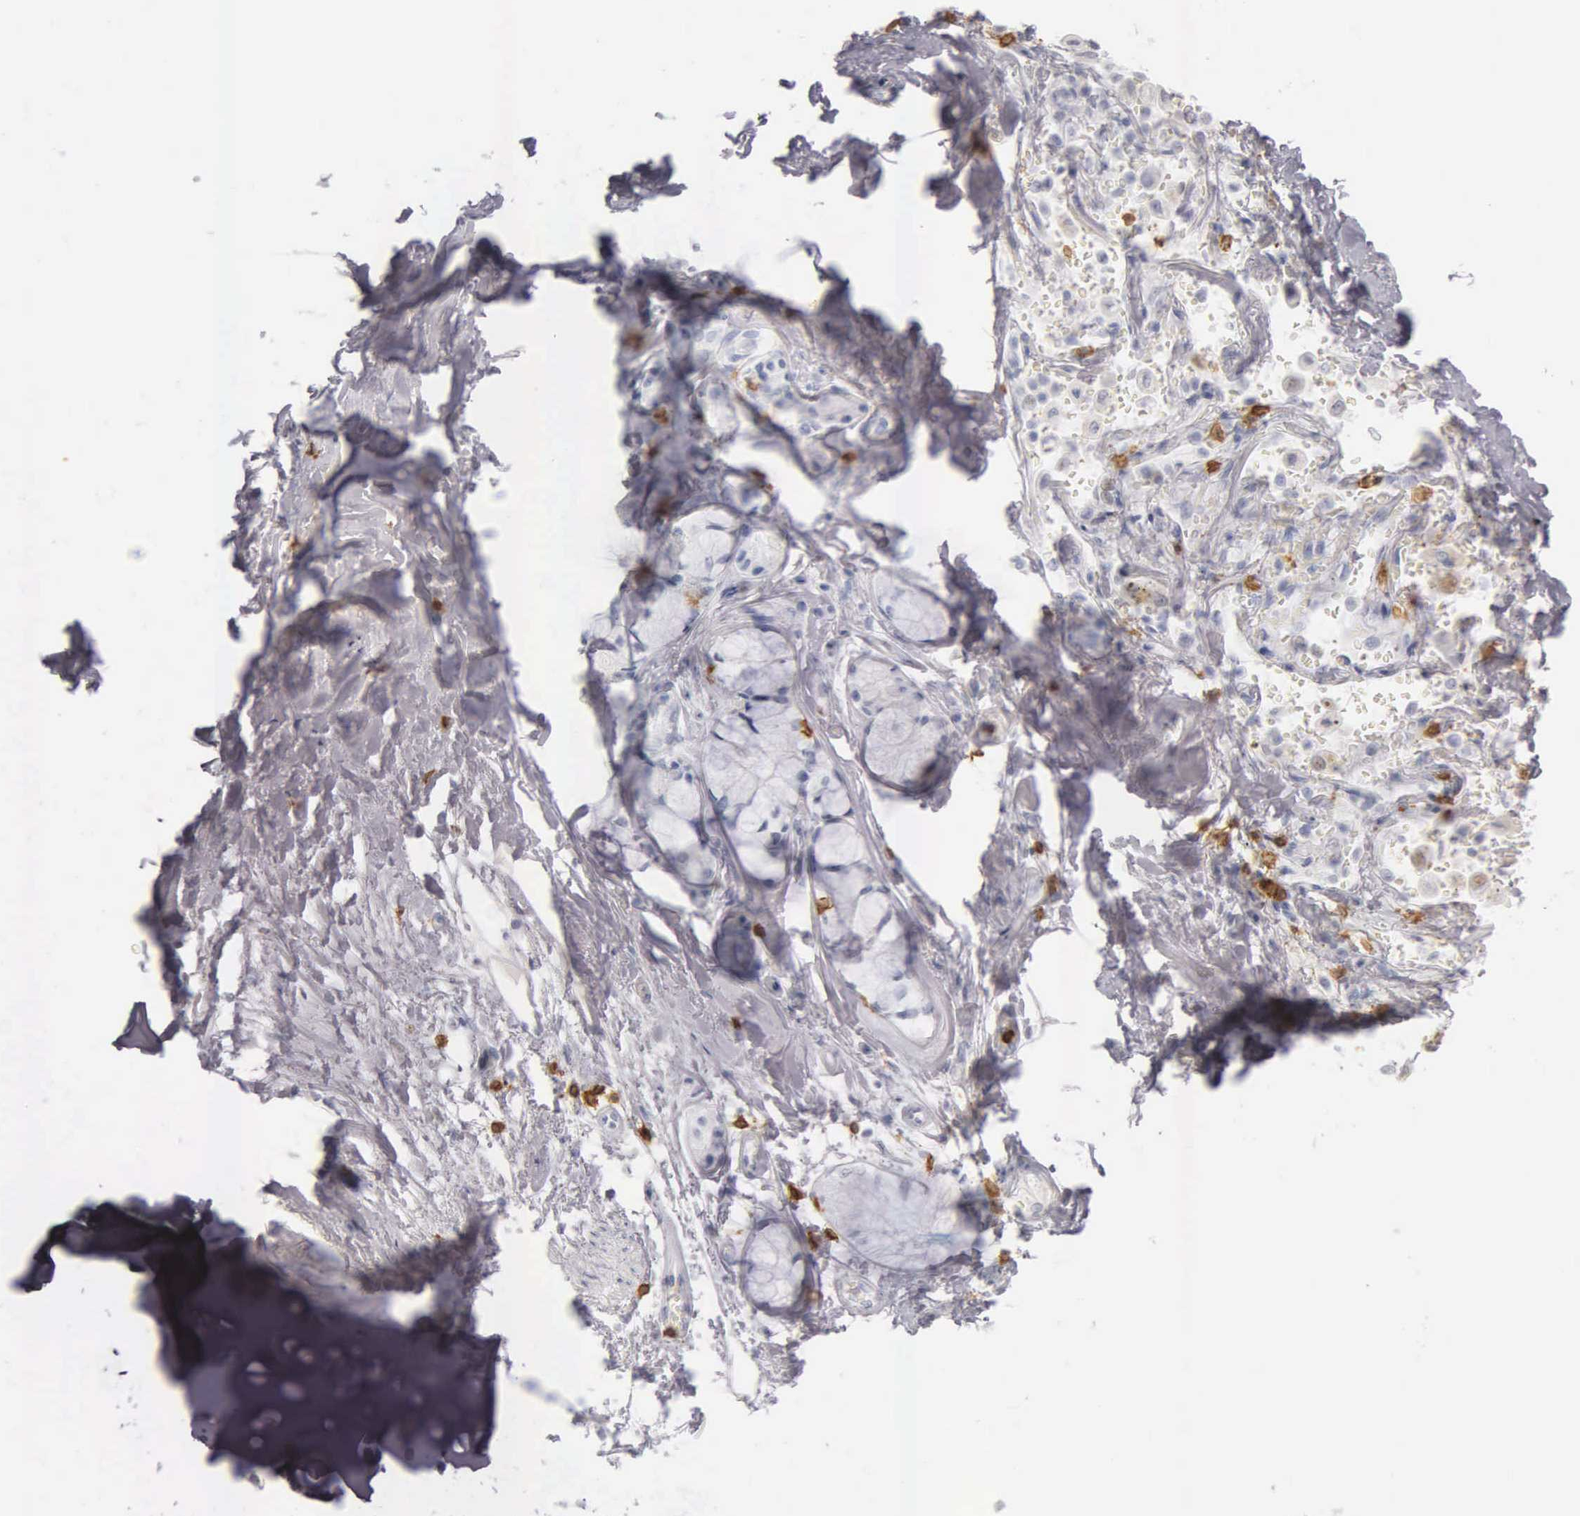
{"staining": {"intensity": "negative", "quantity": "none", "location": "none"}, "tissue": "adipose tissue", "cell_type": "Adipocytes", "image_type": "normal", "snomed": [{"axis": "morphology", "description": "Normal tissue, NOS"}, {"axis": "topography", "description": "Cartilage tissue"}, {"axis": "topography", "description": "Lung"}], "caption": "Adipose tissue was stained to show a protein in brown. There is no significant staining in adipocytes. (DAB immunohistochemistry (IHC) with hematoxylin counter stain).", "gene": "CD3E", "patient": {"sex": "male", "age": 65}}